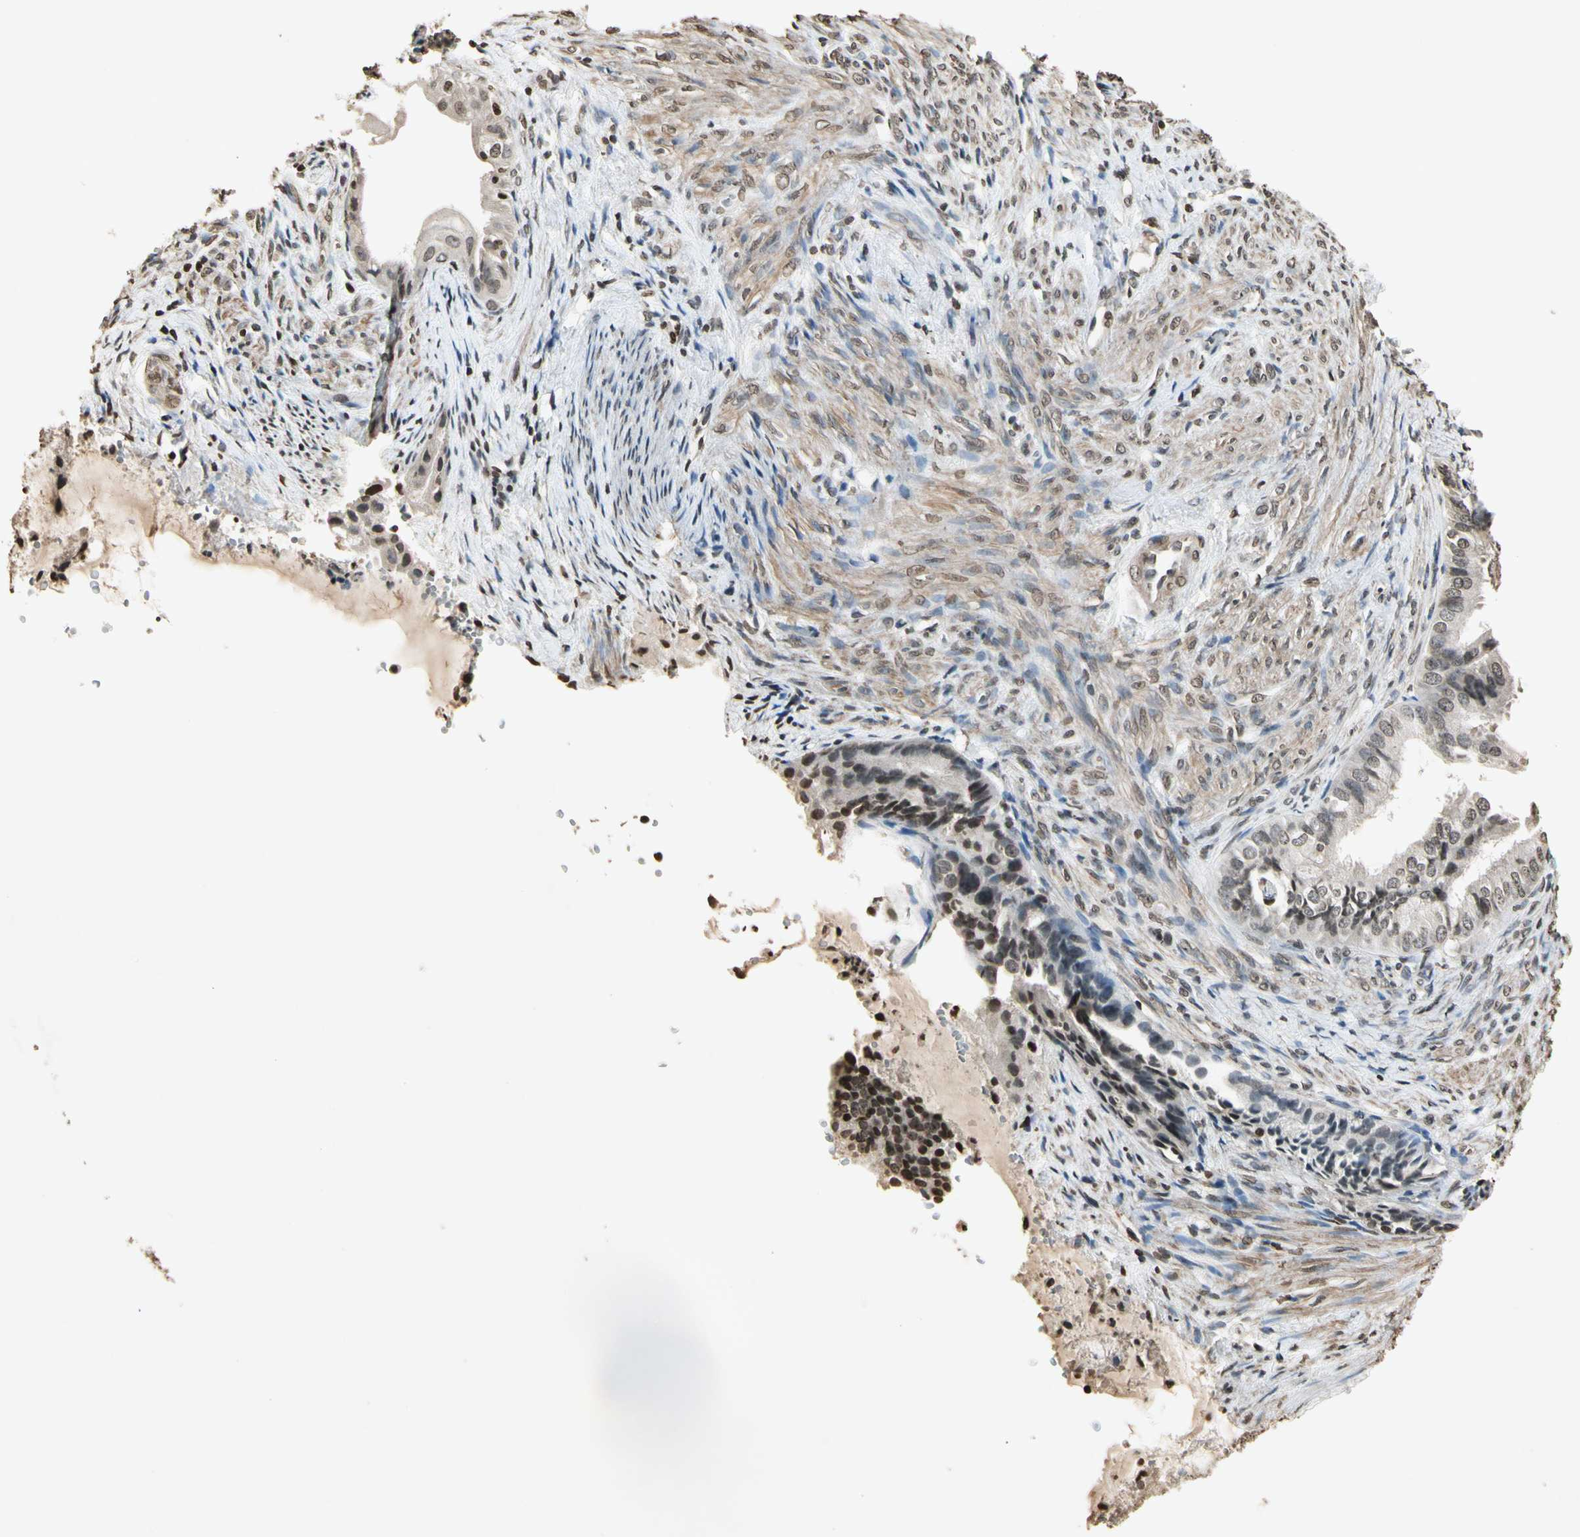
{"staining": {"intensity": "weak", "quantity": "<25%", "location": "nuclear"}, "tissue": "endometrial cancer", "cell_type": "Tumor cells", "image_type": "cancer", "snomed": [{"axis": "morphology", "description": "Adenocarcinoma, NOS"}, {"axis": "topography", "description": "Endometrium"}], "caption": "A high-resolution micrograph shows immunohistochemistry (IHC) staining of endometrial adenocarcinoma, which exhibits no significant positivity in tumor cells.", "gene": "TOP1", "patient": {"sex": "female", "age": 86}}